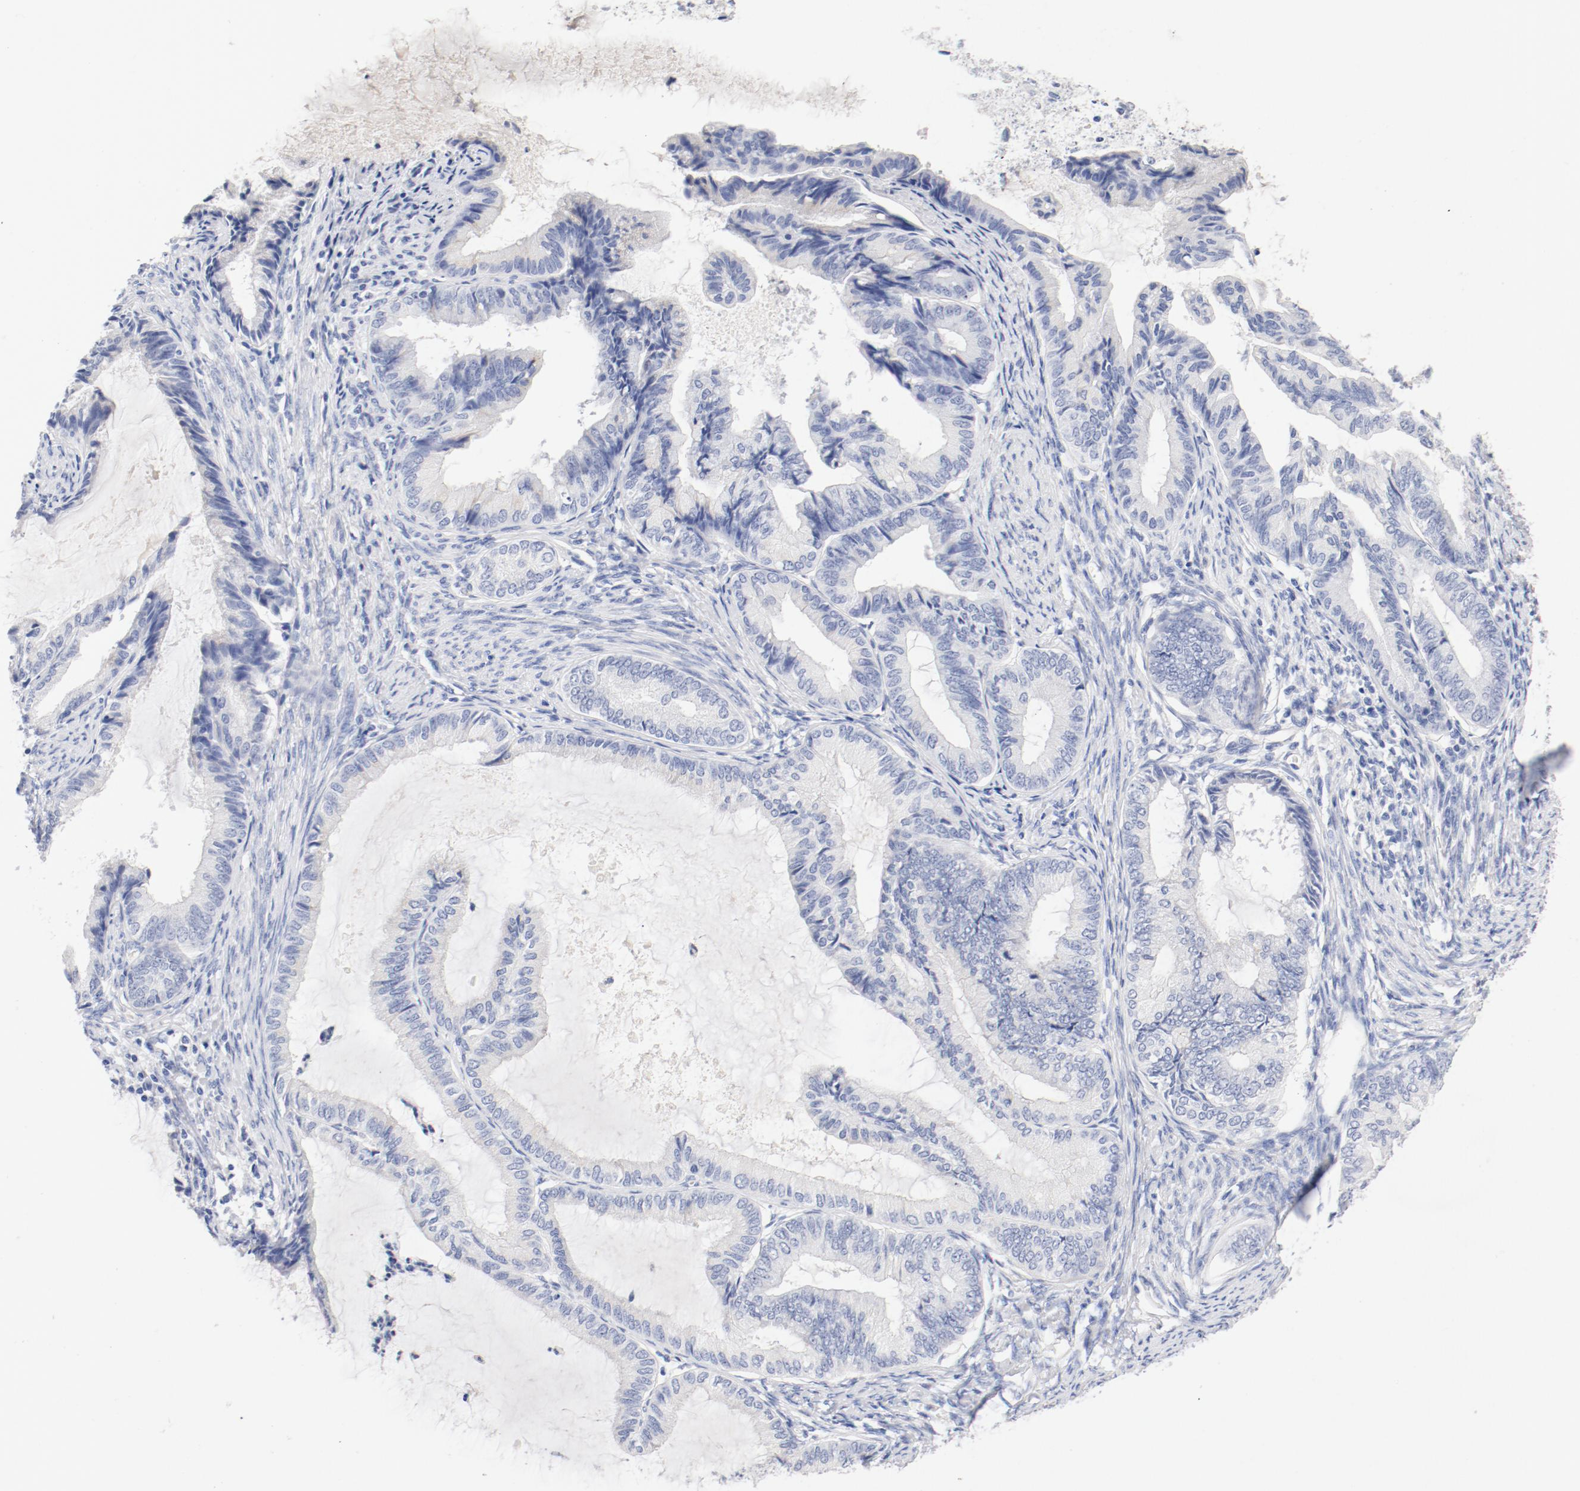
{"staining": {"intensity": "negative", "quantity": "none", "location": "none"}, "tissue": "endometrial cancer", "cell_type": "Tumor cells", "image_type": "cancer", "snomed": [{"axis": "morphology", "description": "Adenocarcinoma, NOS"}, {"axis": "topography", "description": "Endometrium"}], "caption": "Endometrial adenocarcinoma was stained to show a protein in brown. There is no significant expression in tumor cells. Nuclei are stained in blue.", "gene": "HOMER1", "patient": {"sex": "female", "age": 86}}